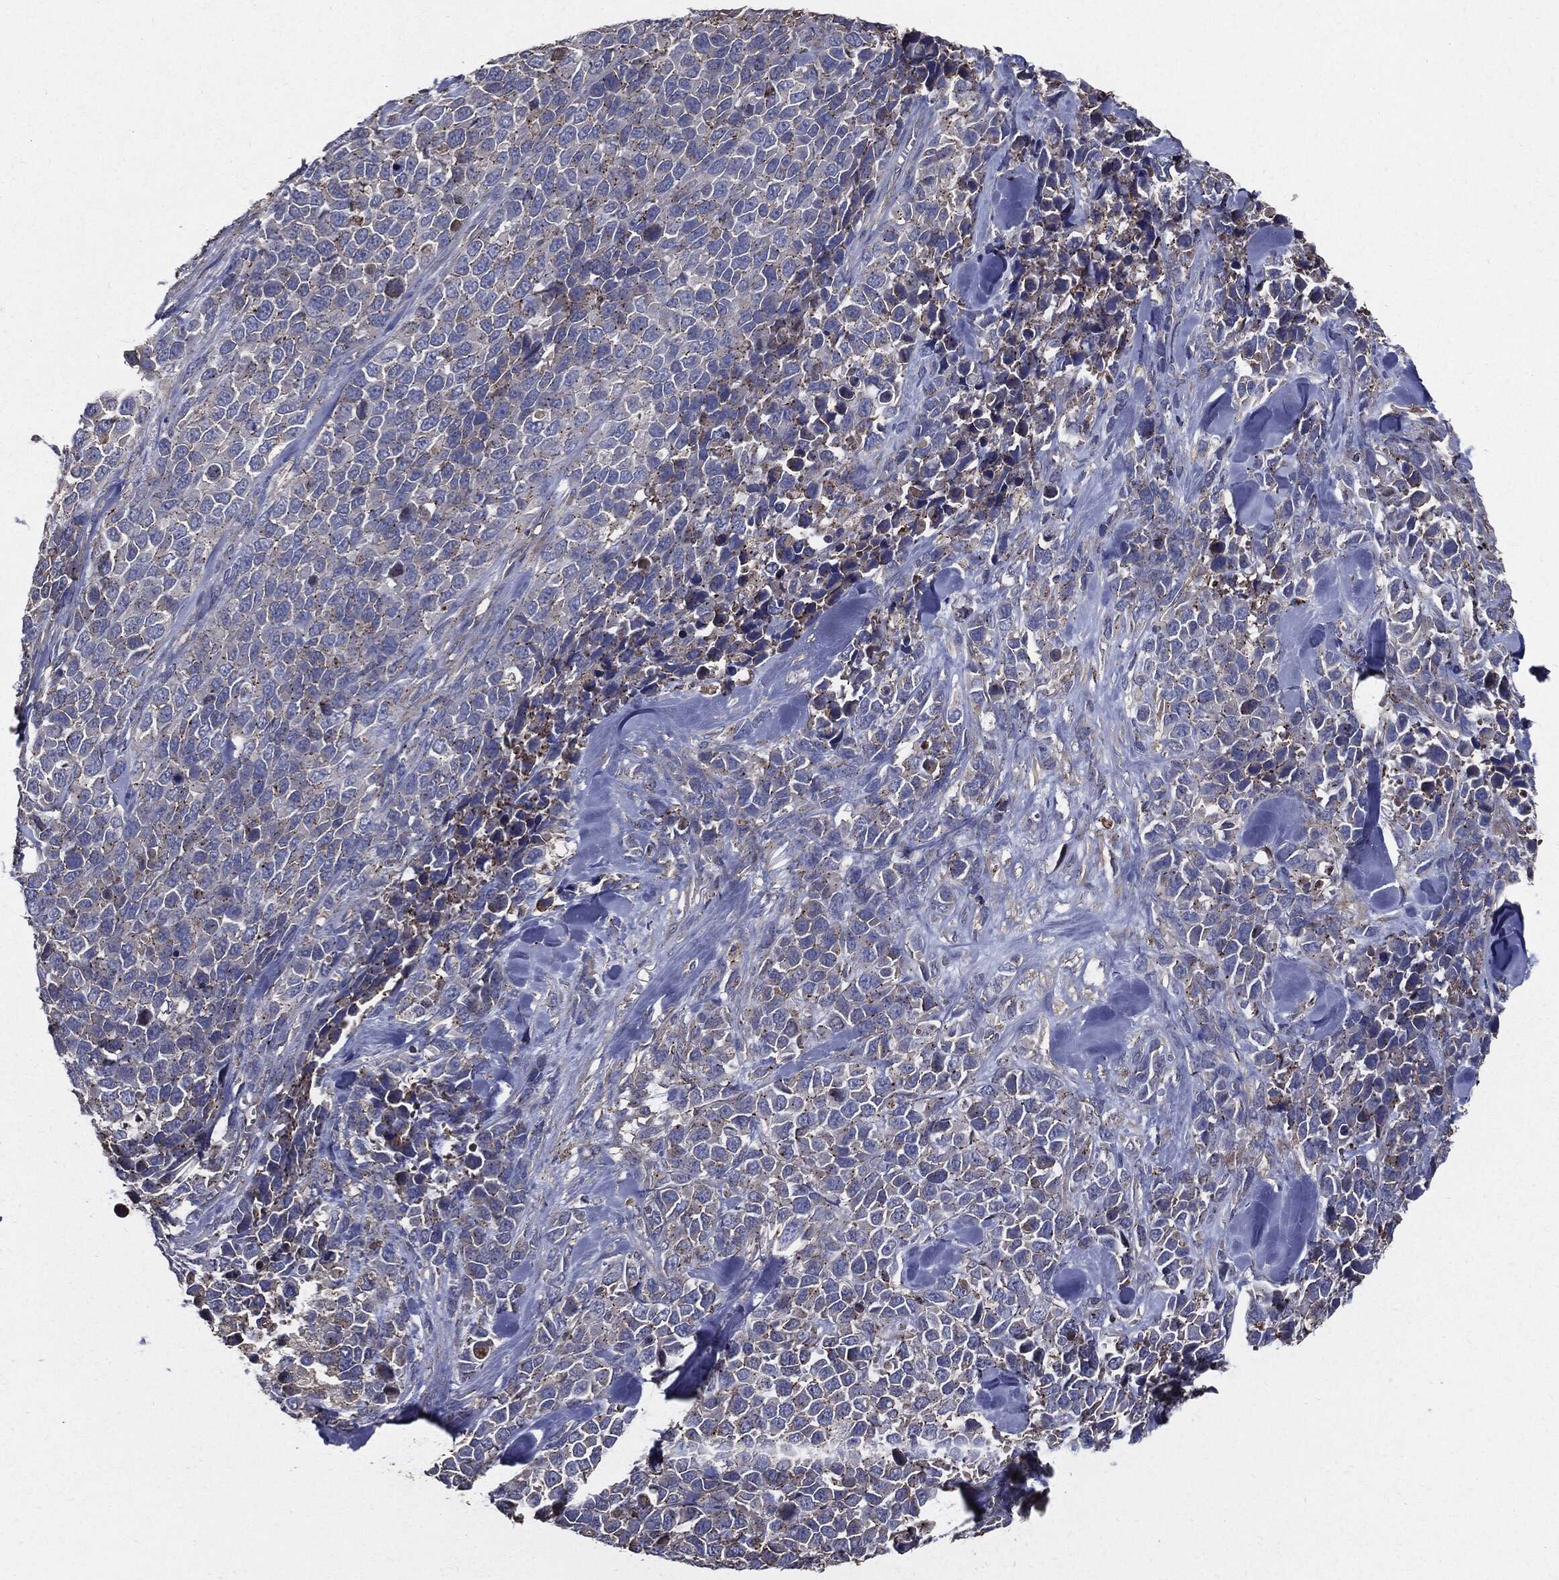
{"staining": {"intensity": "negative", "quantity": "none", "location": "none"}, "tissue": "melanoma", "cell_type": "Tumor cells", "image_type": "cancer", "snomed": [{"axis": "morphology", "description": "Malignant melanoma, Metastatic site"}, {"axis": "topography", "description": "Skin"}], "caption": "The image exhibits no staining of tumor cells in melanoma.", "gene": "PDCD6IP", "patient": {"sex": "male", "age": 84}}